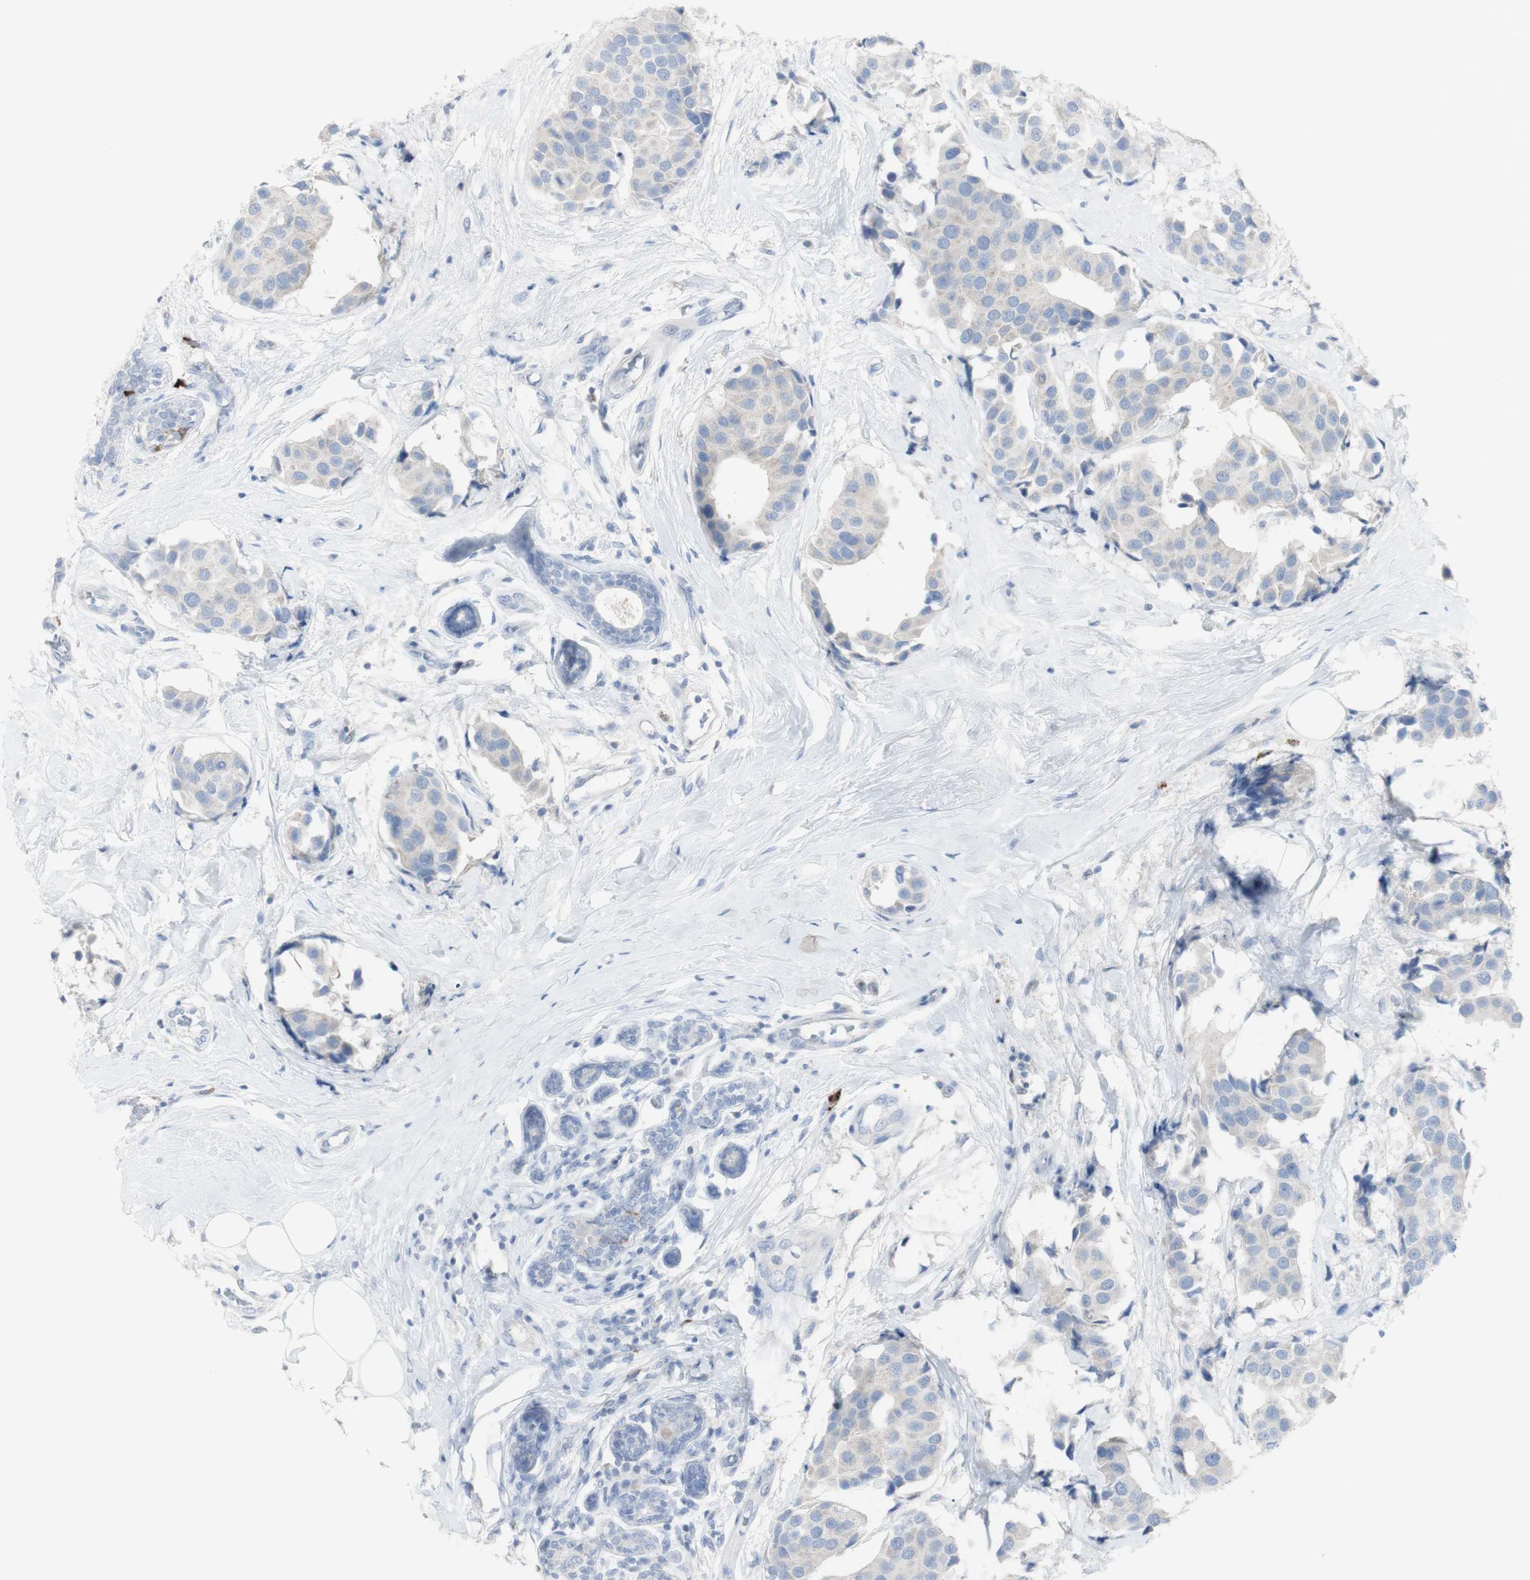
{"staining": {"intensity": "weak", "quantity": "<25%", "location": "cytoplasmic/membranous"}, "tissue": "breast cancer", "cell_type": "Tumor cells", "image_type": "cancer", "snomed": [{"axis": "morphology", "description": "Normal tissue, NOS"}, {"axis": "morphology", "description": "Duct carcinoma"}, {"axis": "topography", "description": "Breast"}], "caption": "Immunohistochemical staining of invasive ductal carcinoma (breast) exhibits no significant staining in tumor cells.", "gene": "CD207", "patient": {"sex": "female", "age": 39}}